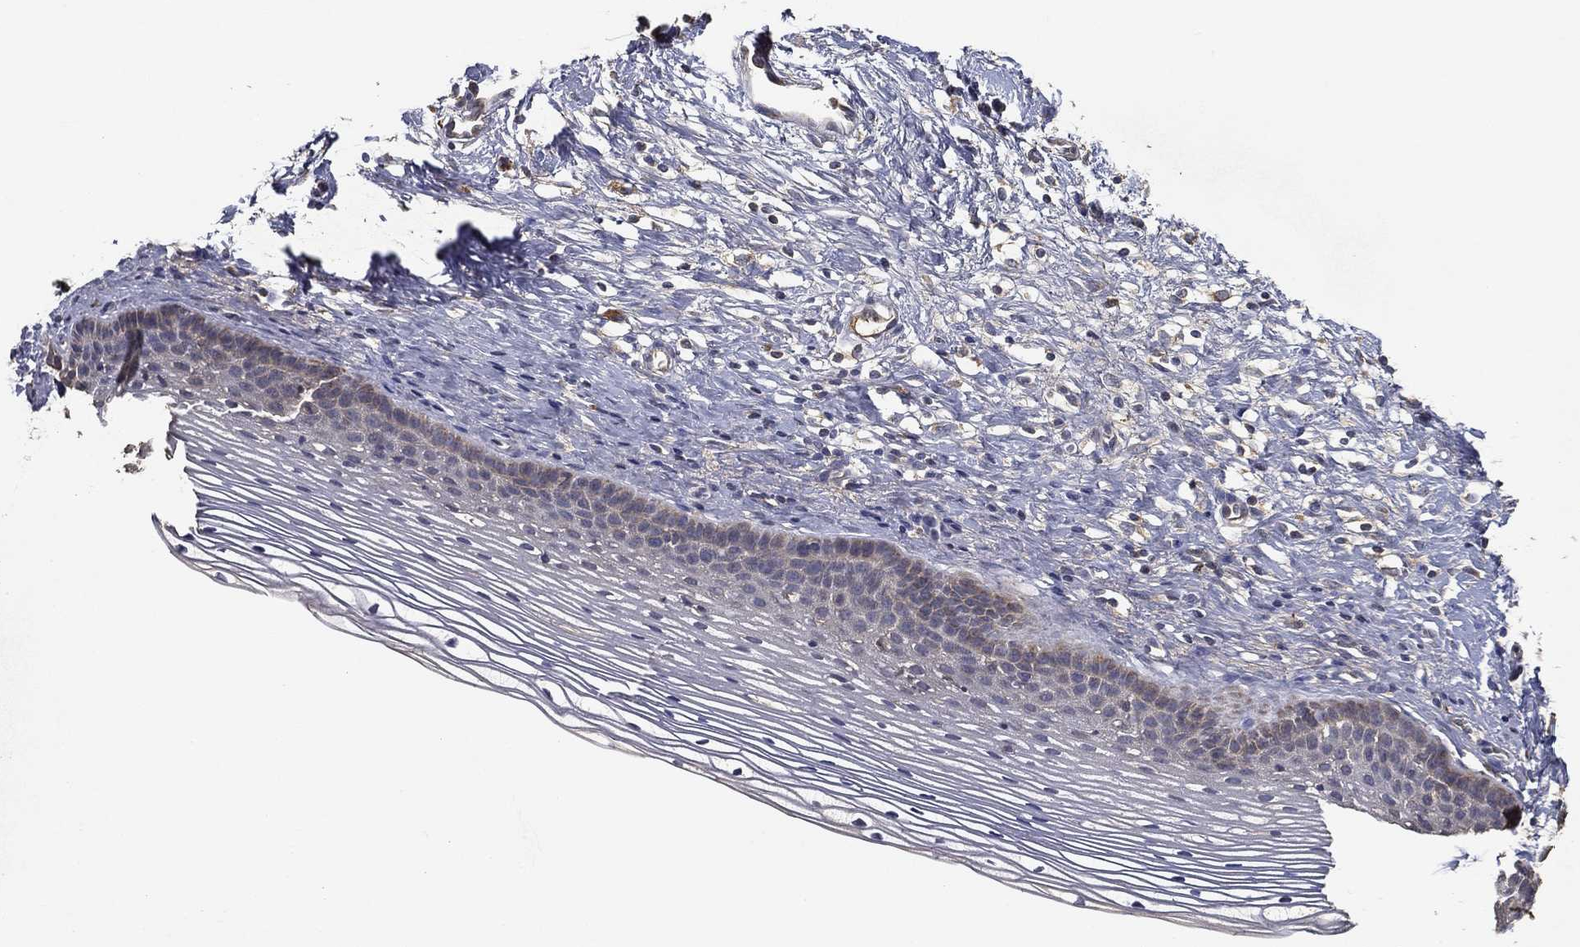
{"staining": {"intensity": "negative", "quantity": "none", "location": "none"}, "tissue": "cervix", "cell_type": "Glandular cells", "image_type": "normal", "snomed": [{"axis": "morphology", "description": "Normal tissue, NOS"}, {"axis": "topography", "description": "Cervix"}], "caption": "This is a histopathology image of IHC staining of normal cervix, which shows no positivity in glandular cells.", "gene": "MT", "patient": {"sex": "female", "age": 39}}